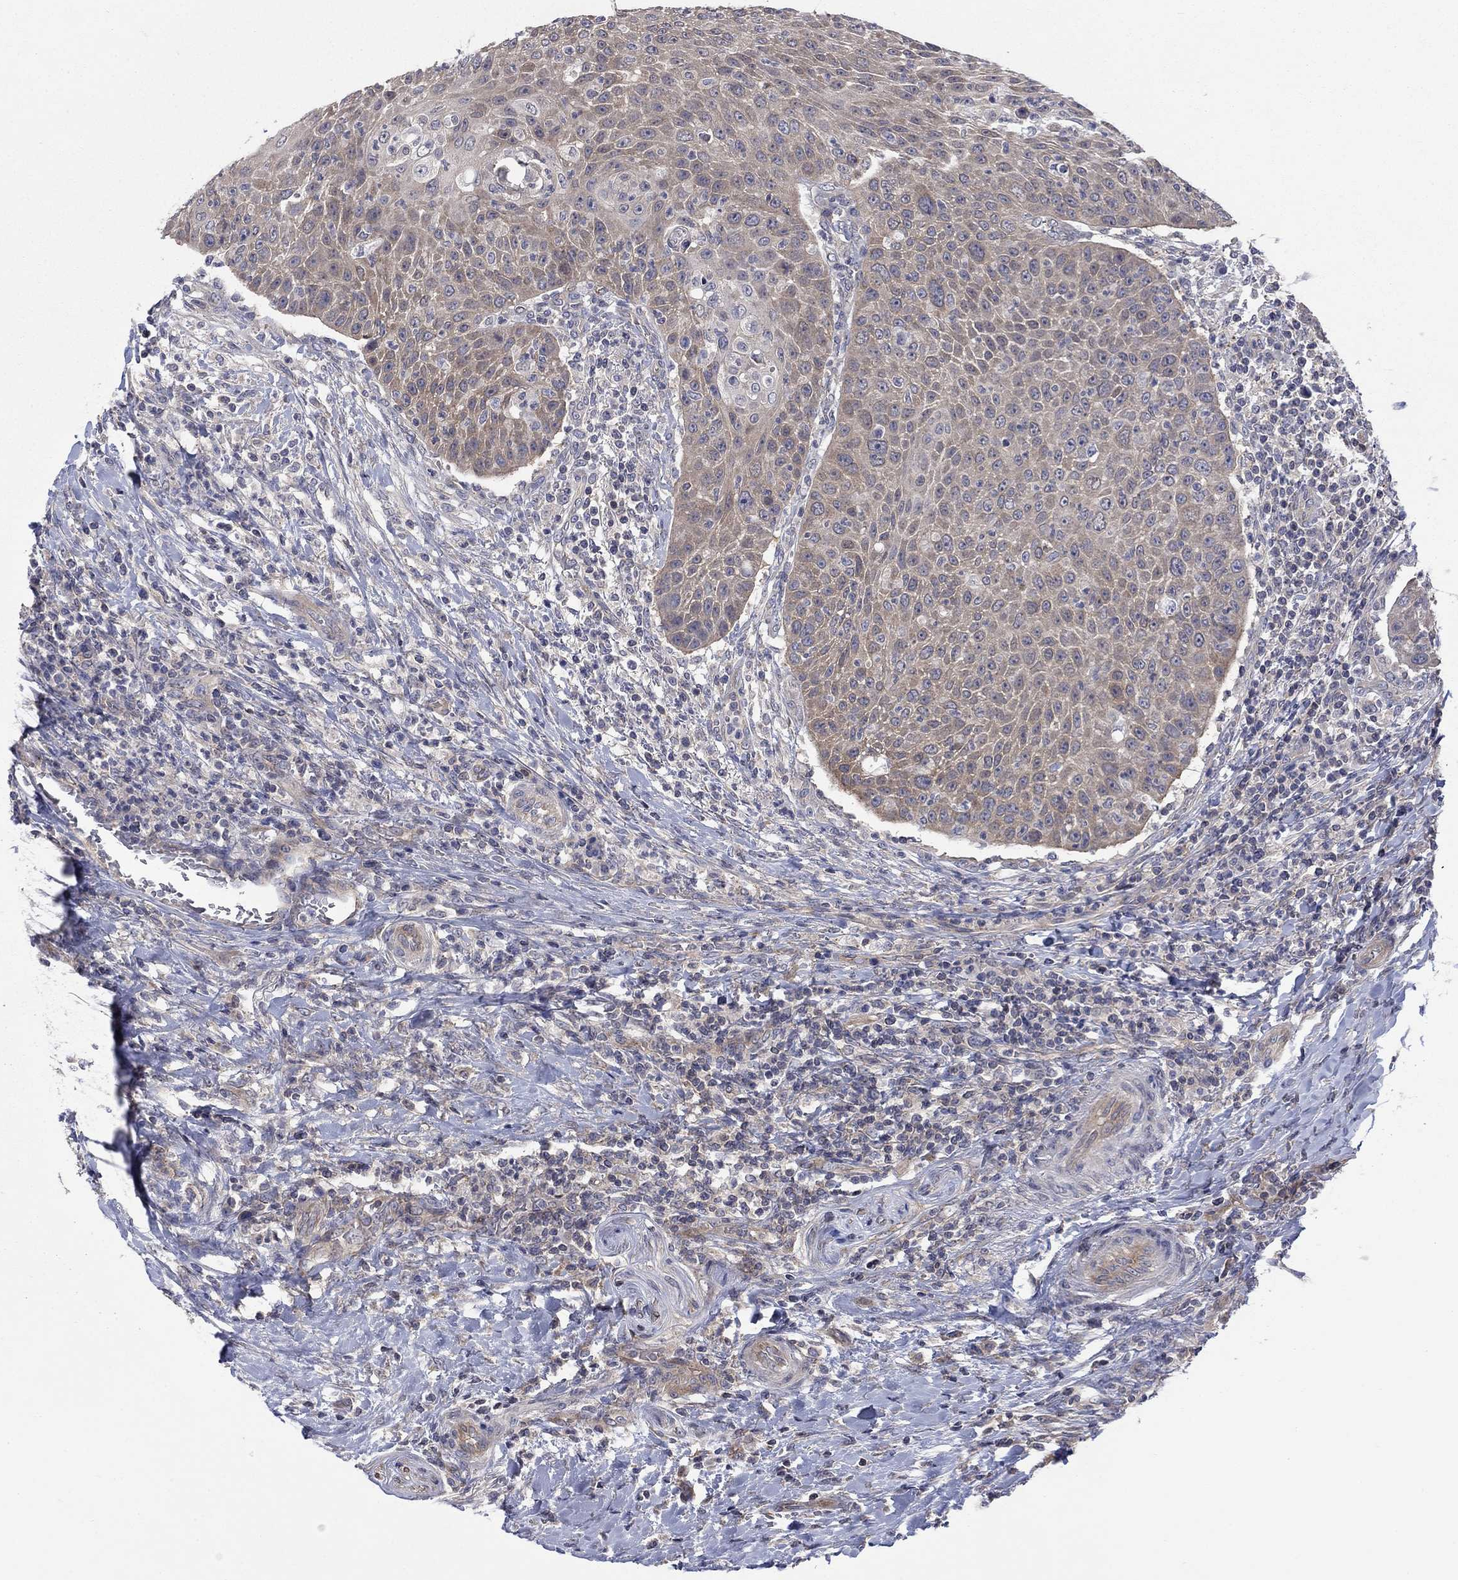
{"staining": {"intensity": "weak", "quantity": "25%-75%", "location": "cytoplasmic/membranous"}, "tissue": "head and neck cancer", "cell_type": "Tumor cells", "image_type": "cancer", "snomed": [{"axis": "morphology", "description": "Squamous cell carcinoma, NOS"}, {"axis": "topography", "description": "Head-Neck"}], "caption": "Protein staining of squamous cell carcinoma (head and neck) tissue demonstrates weak cytoplasmic/membranous positivity in about 25%-75% of tumor cells. (brown staining indicates protein expression, while blue staining denotes nuclei).", "gene": "PDZD2", "patient": {"sex": "male", "age": 69}}